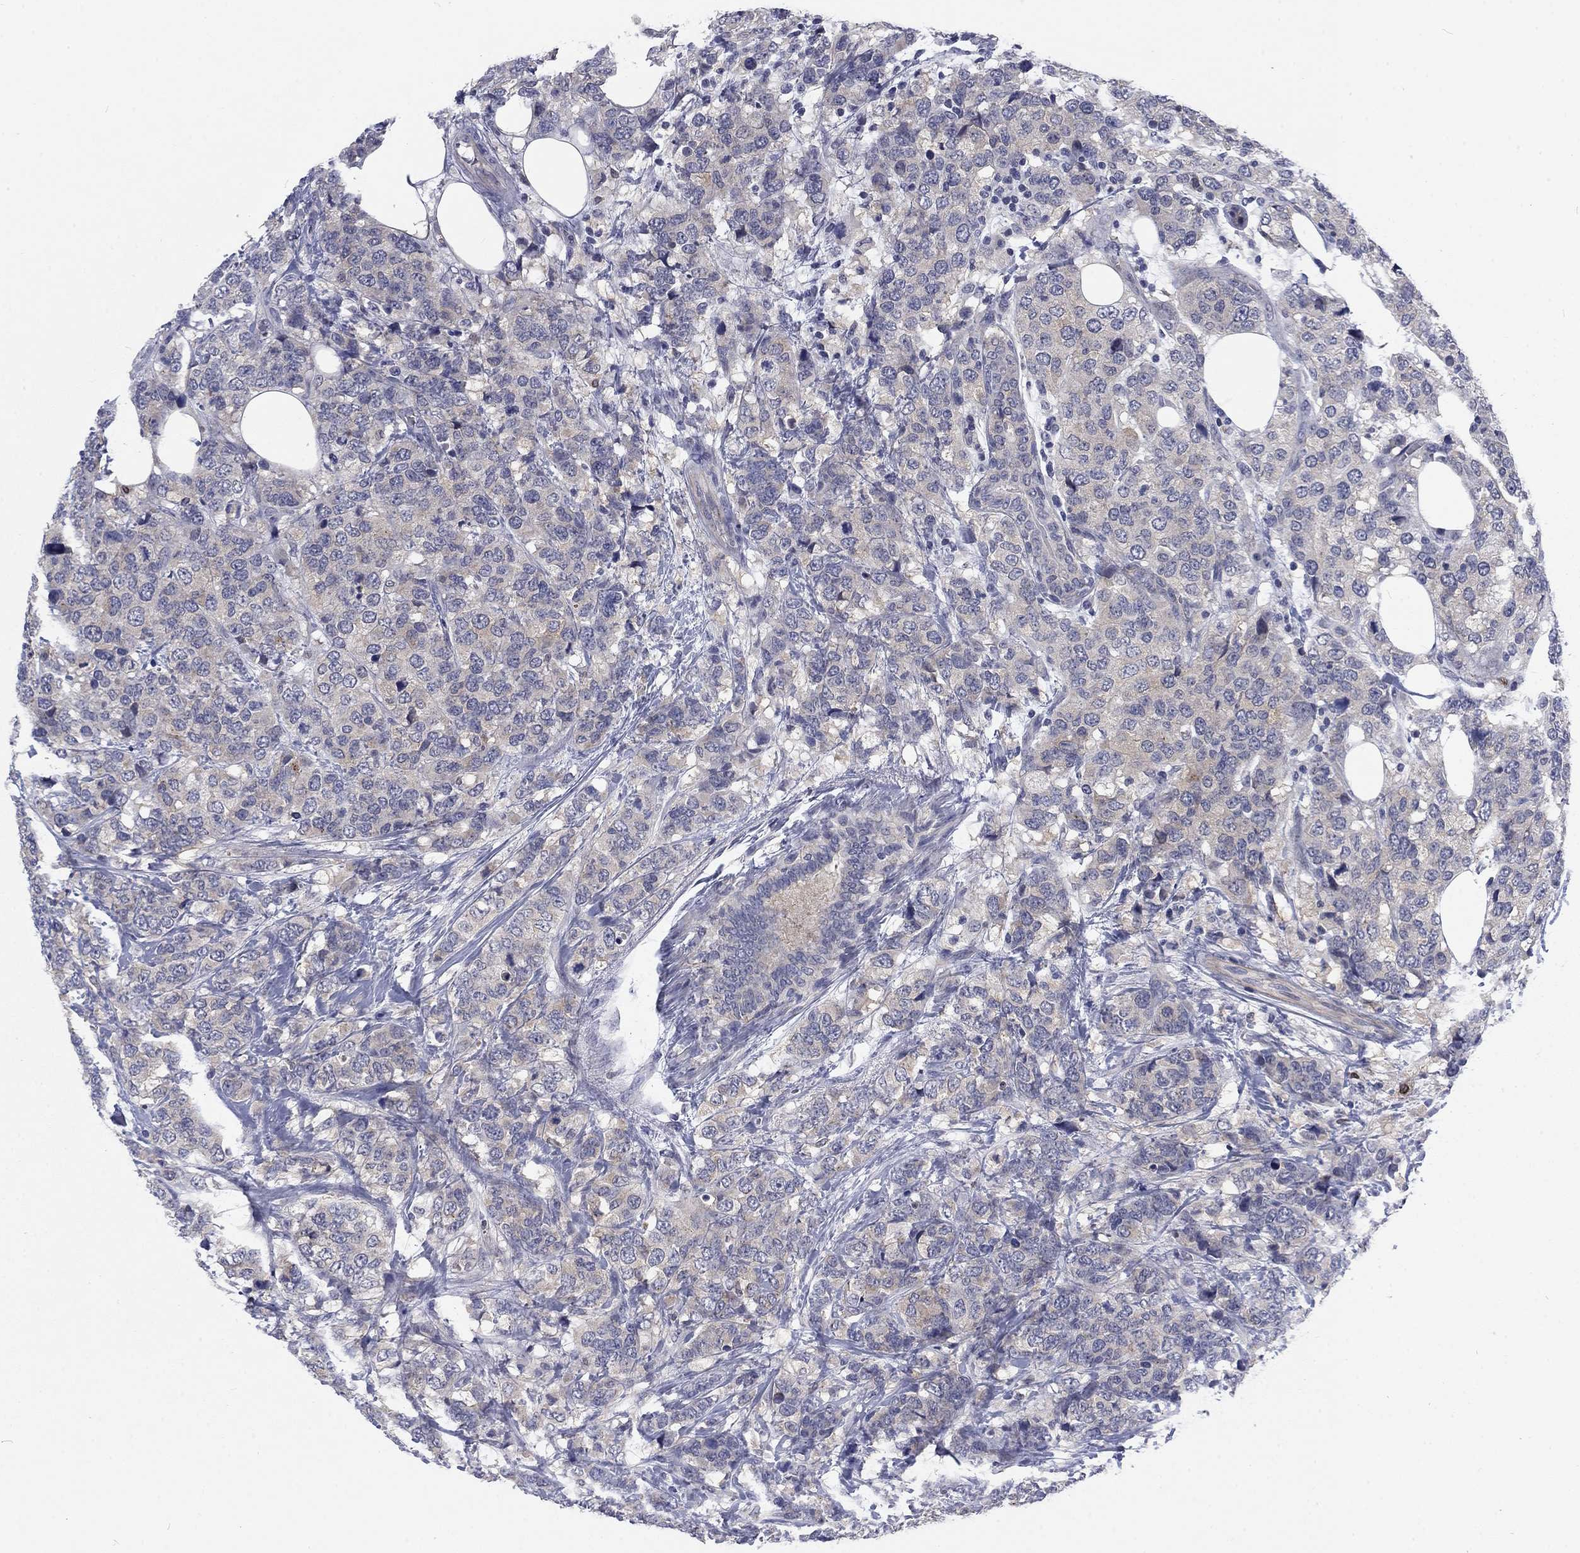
{"staining": {"intensity": "weak", "quantity": "<25%", "location": "cytoplasmic/membranous"}, "tissue": "breast cancer", "cell_type": "Tumor cells", "image_type": "cancer", "snomed": [{"axis": "morphology", "description": "Lobular carcinoma"}, {"axis": "topography", "description": "Breast"}], "caption": "The IHC image has no significant expression in tumor cells of breast cancer (lobular carcinoma) tissue. (DAB immunohistochemistry (IHC) with hematoxylin counter stain).", "gene": "PHKA1", "patient": {"sex": "female", "age": 59}}